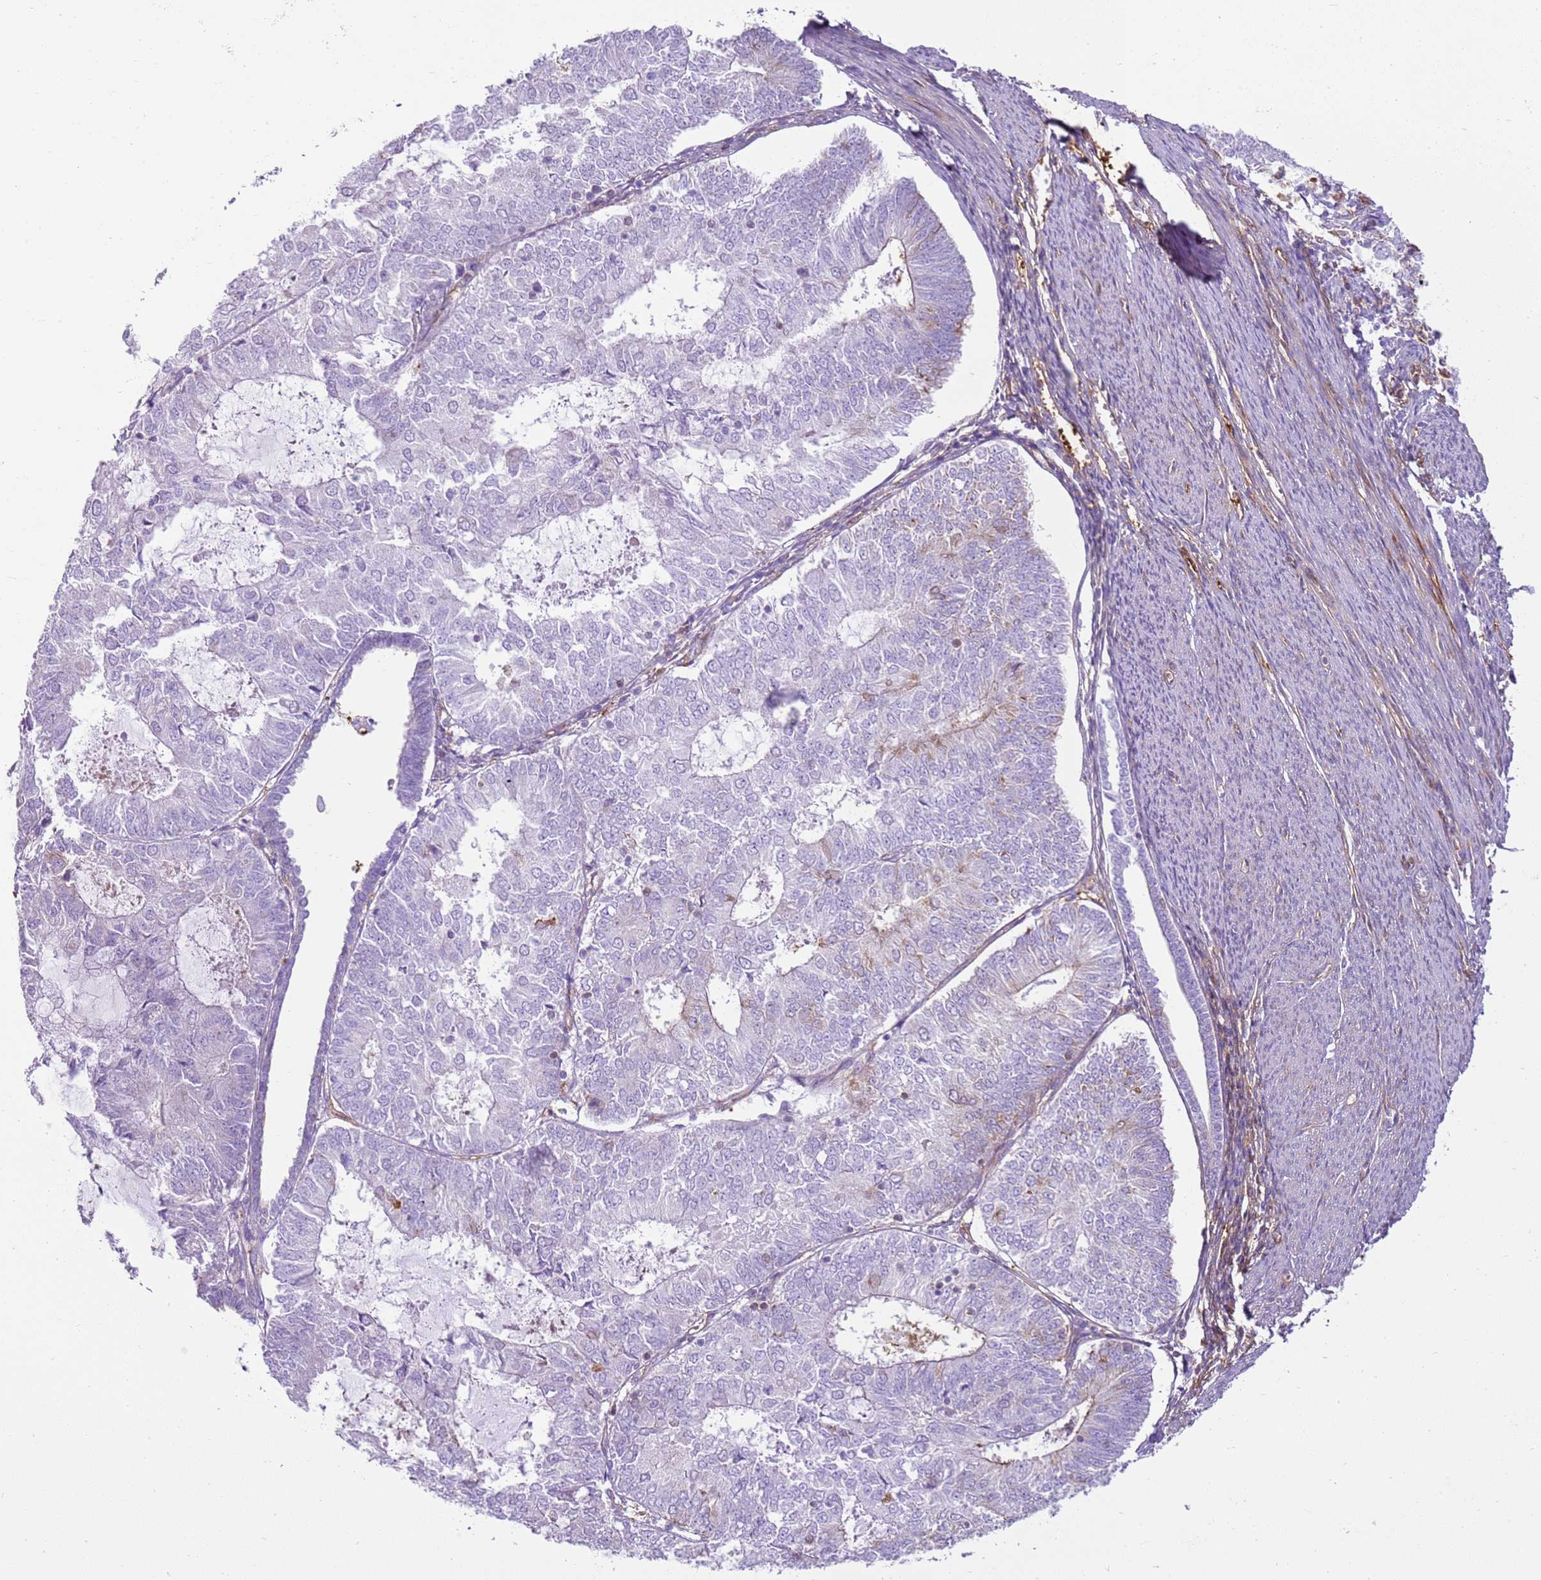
{"staining": {"intensity": "negative", "quantity": "none", "location": "none"}, "tissue": "endometrial cancer", "cell_type": "Tumor cells", "image_type": "cancer", "snomed": [{"axis": "morphology", "description": "Adenocarcinoma, NOS"}, {"axis": "topography", "description": "Endometrium"}], "caption": "Immunohistochemistry micrograph of neoplastic tissue: human adenocarcinoma (endometrial) stained with DAB (3,3'-diaminobenzidine) displays no significant protein positivity in tumor cells.", "gene": "SNX21", "patient": {"sex": "female", "age": 57}}